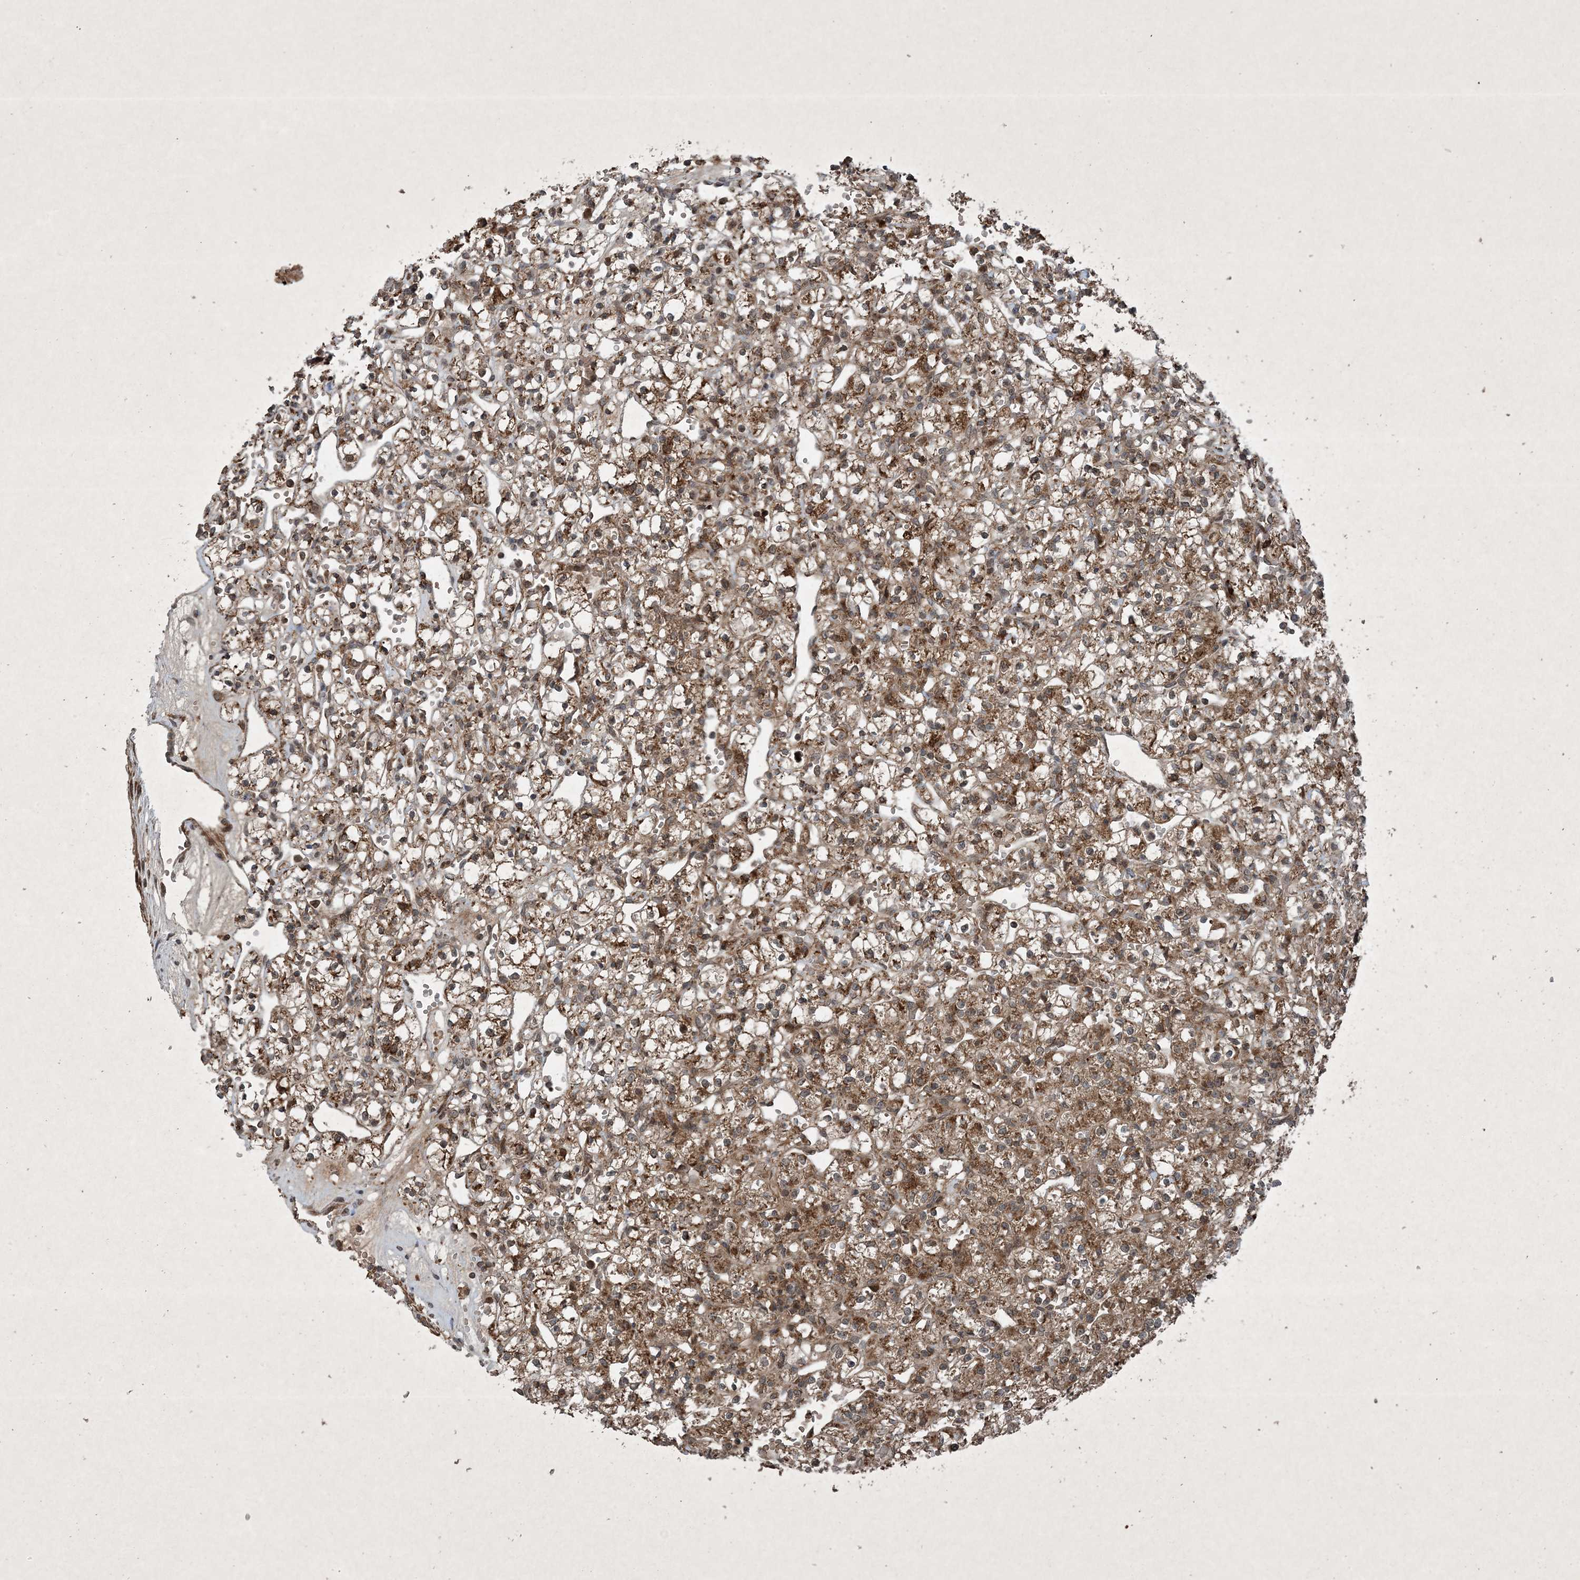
{"staining": {"intensity": "moderate", "quantity": ">75%", "location": "cytoplasmic/membranous"}, "tissue": "renal cancer", "cell_type": "Tumor cells", "image_type": "cancer", "snomed": [{"axis": "morphology", "description": "Adenocarcinoma, NOS"}, {"axis": "topography", "description": "Kidney"}], "caption": "This is an image of IHC staining of renal adenocarcinoma, which shows moderate expression in the cytoplasmic/membranous of tumor cells.", "gene": "GNG5", "patient": {"sex": "female", "age": 59}}